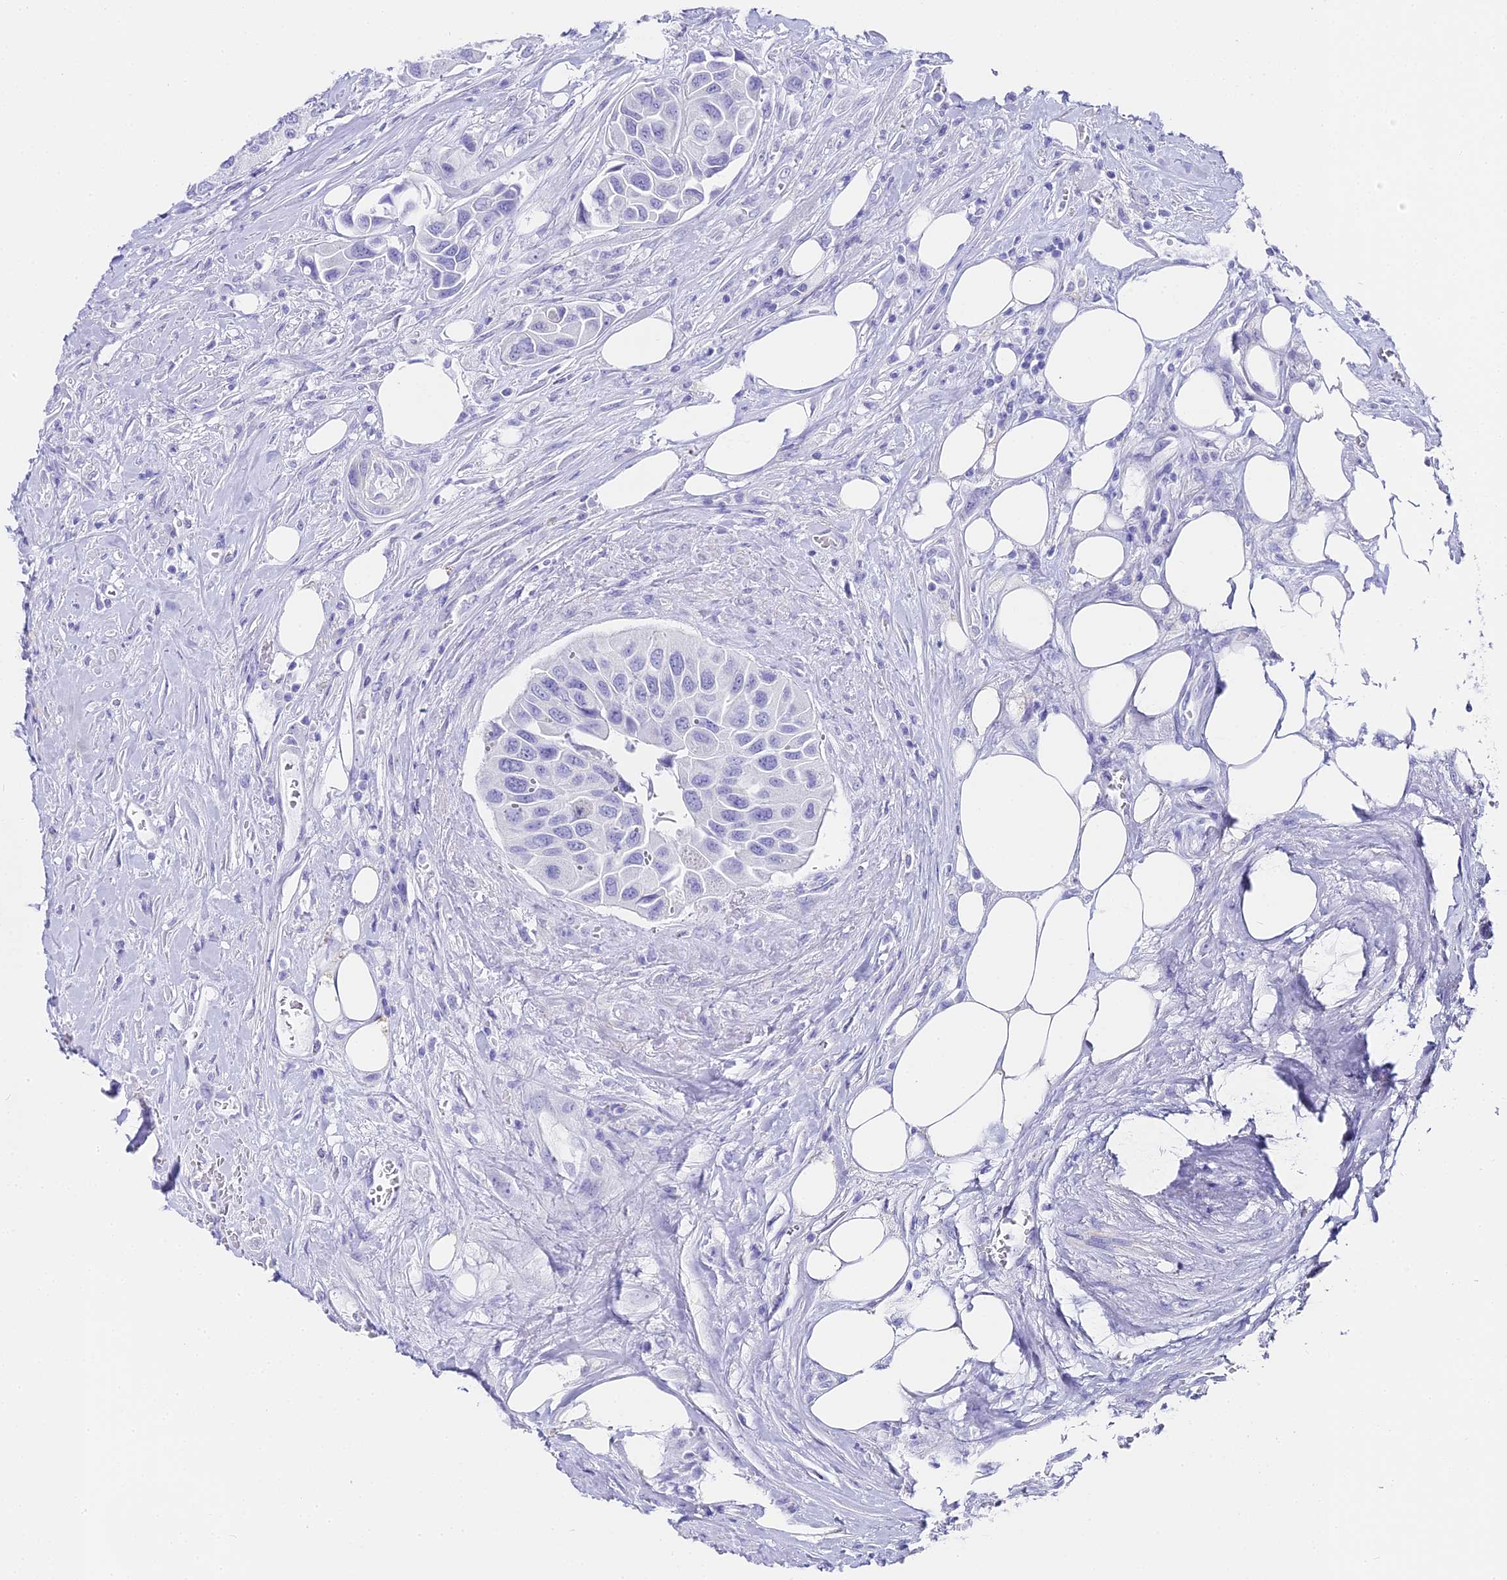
{"staining": {"intensity": "negative", "quantity": "none", "location": "none"}, "tissue": "urothelial cancer", "cell_type": "Tumor cells", "image_type": "cancer", "snomed": [{"axis": "morphology", "description": "Urothelial carcinoma, High grade"}, {"axis": "topography", "description": "Urinary bladder"}], "caption": "High-grade urothelial carcinoma was stained to show a protein in brown. There is no significant expression in tumor cells. (DAB (3,3'-diaminobenzidine) immunohistochemistry, high magnification).", "gene": "ABHD14A-ACY1", "patient": {"sex": "male", "age": 74}}